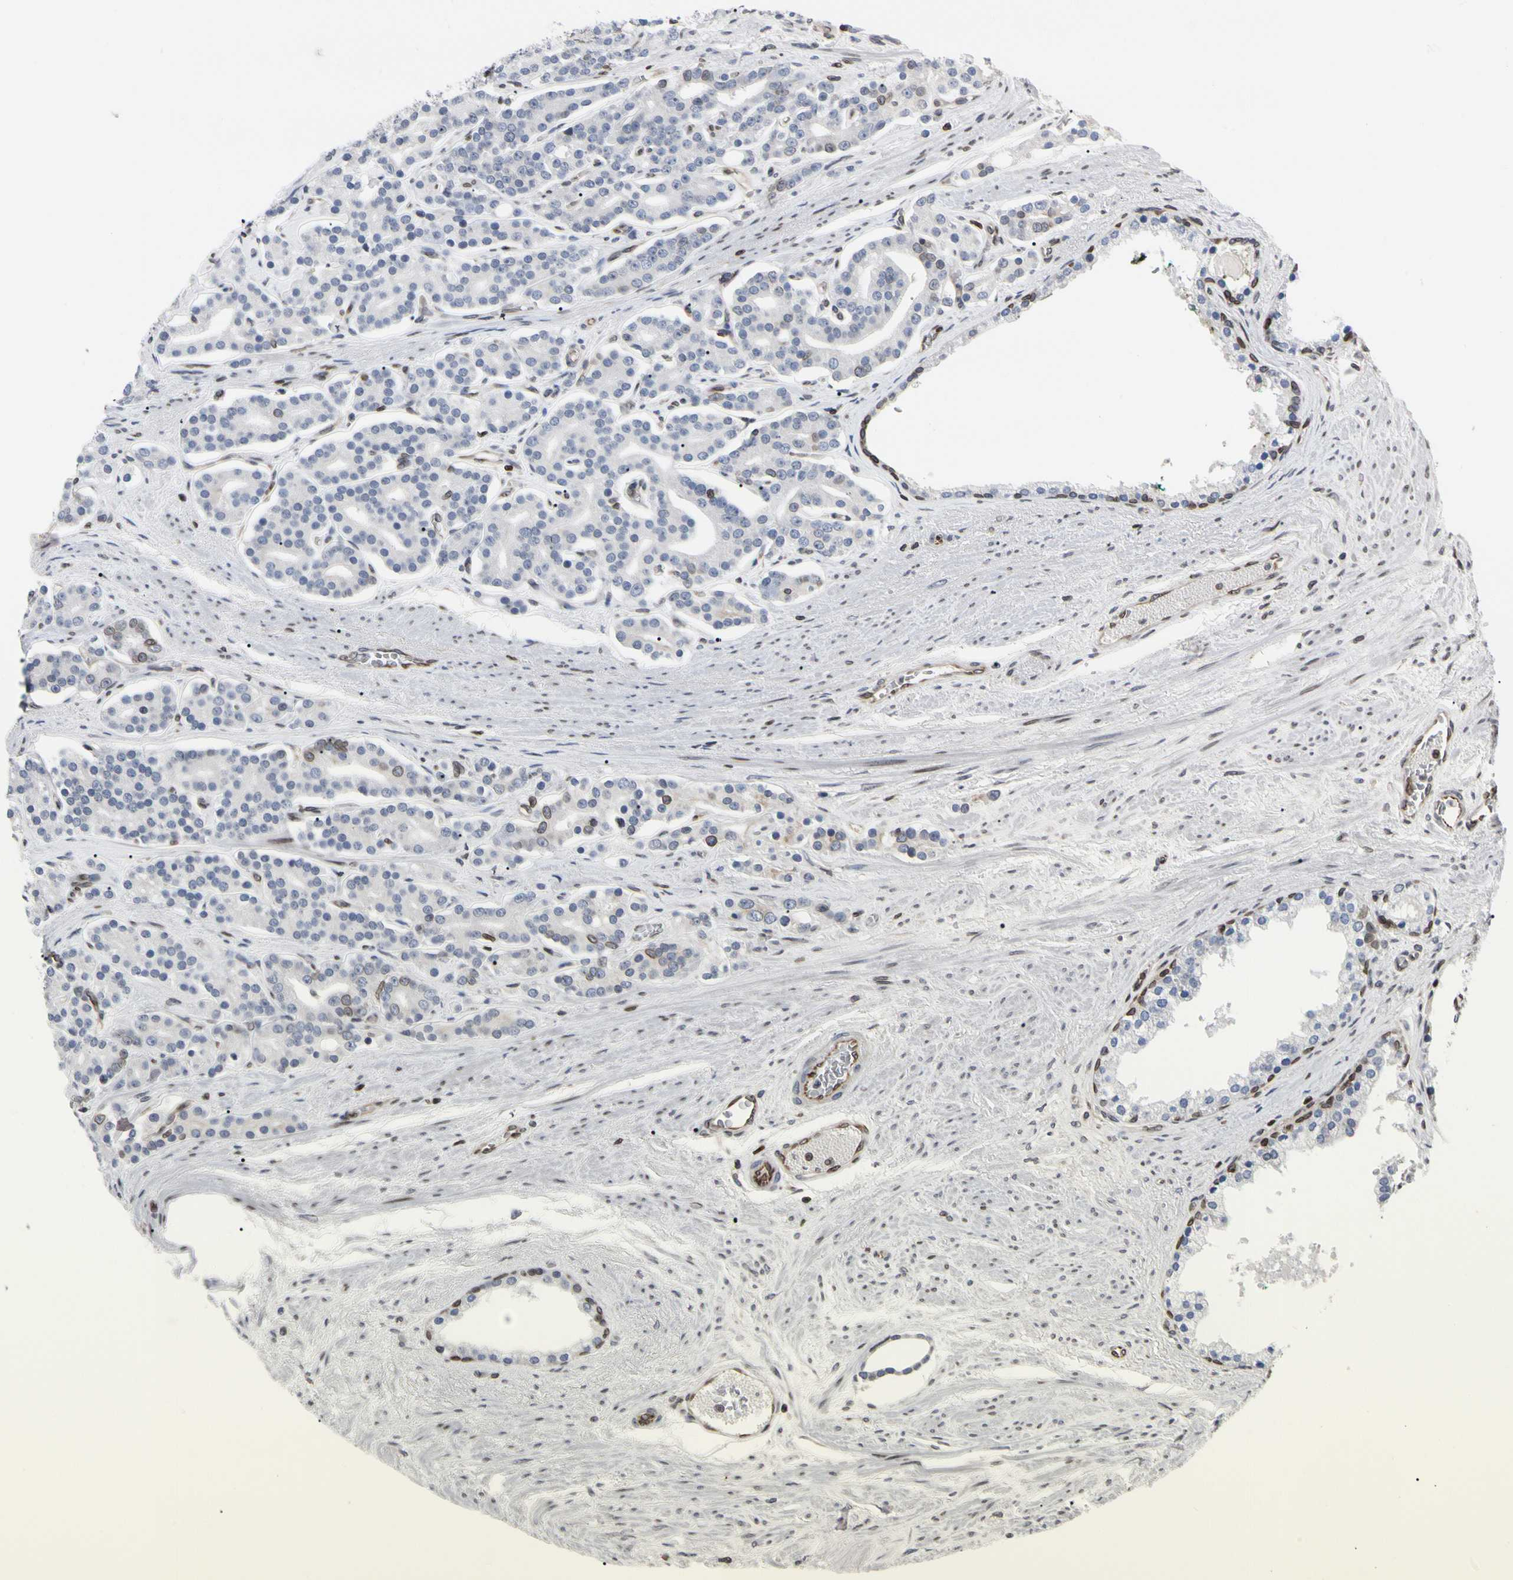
{"staining": {"intensity": "negative", "quantity": "none", "location": "none"}, "tissue": "prostate cancer", "cell_type": "Tumor cells", "image_type": "cancer", "snomed": [{"axis": "morphology", "description": "Adenocarcinoma, Low grade"}, {"axis": "topography", "description": "Prostate"}], "caption": "There is no significant positivity in tumor cells of prostate adenocarcinoma (low-grade).", "gene": "TMPO", "patient": {"sex": "male", "age": 63}}